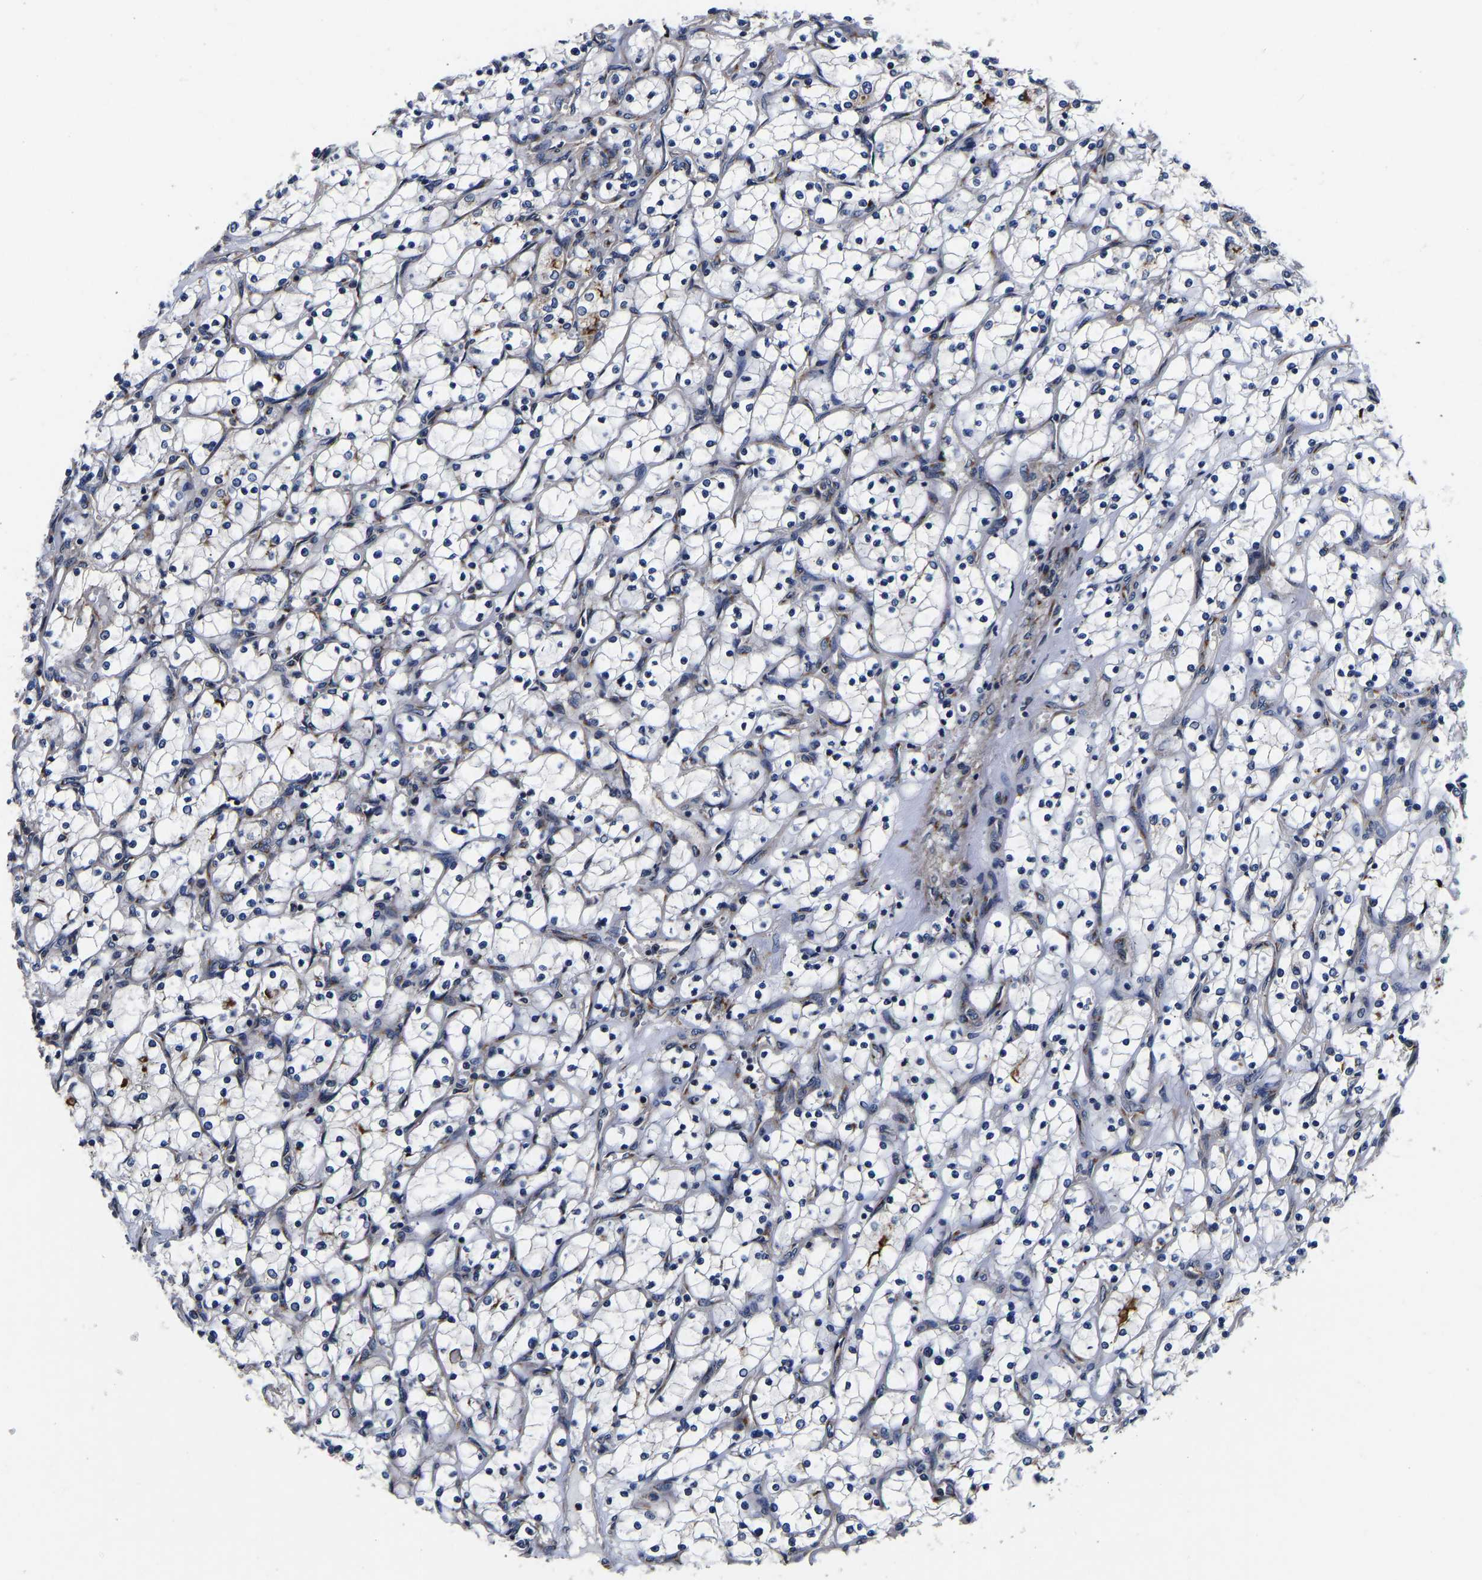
{"staining": {"intensity": "negative", "quantity": "none", "location": "none"}, "tissue": "renal cancer", "cell_type": "Tumor cells", "image_type": "cancer", "snomed": [{"axis": "morphology", "description": "Adenocarcinoma, NOS"}, {"axis": "topography", "description": "Kidney"}], "caption": "Tumor cells are negative for protein expression in human adenocarcinoma (renal). (DAB IHC with hematoxylin counter stain).", "gene": "RABAC1", "patient": {"sex": "female", "age": 69}}